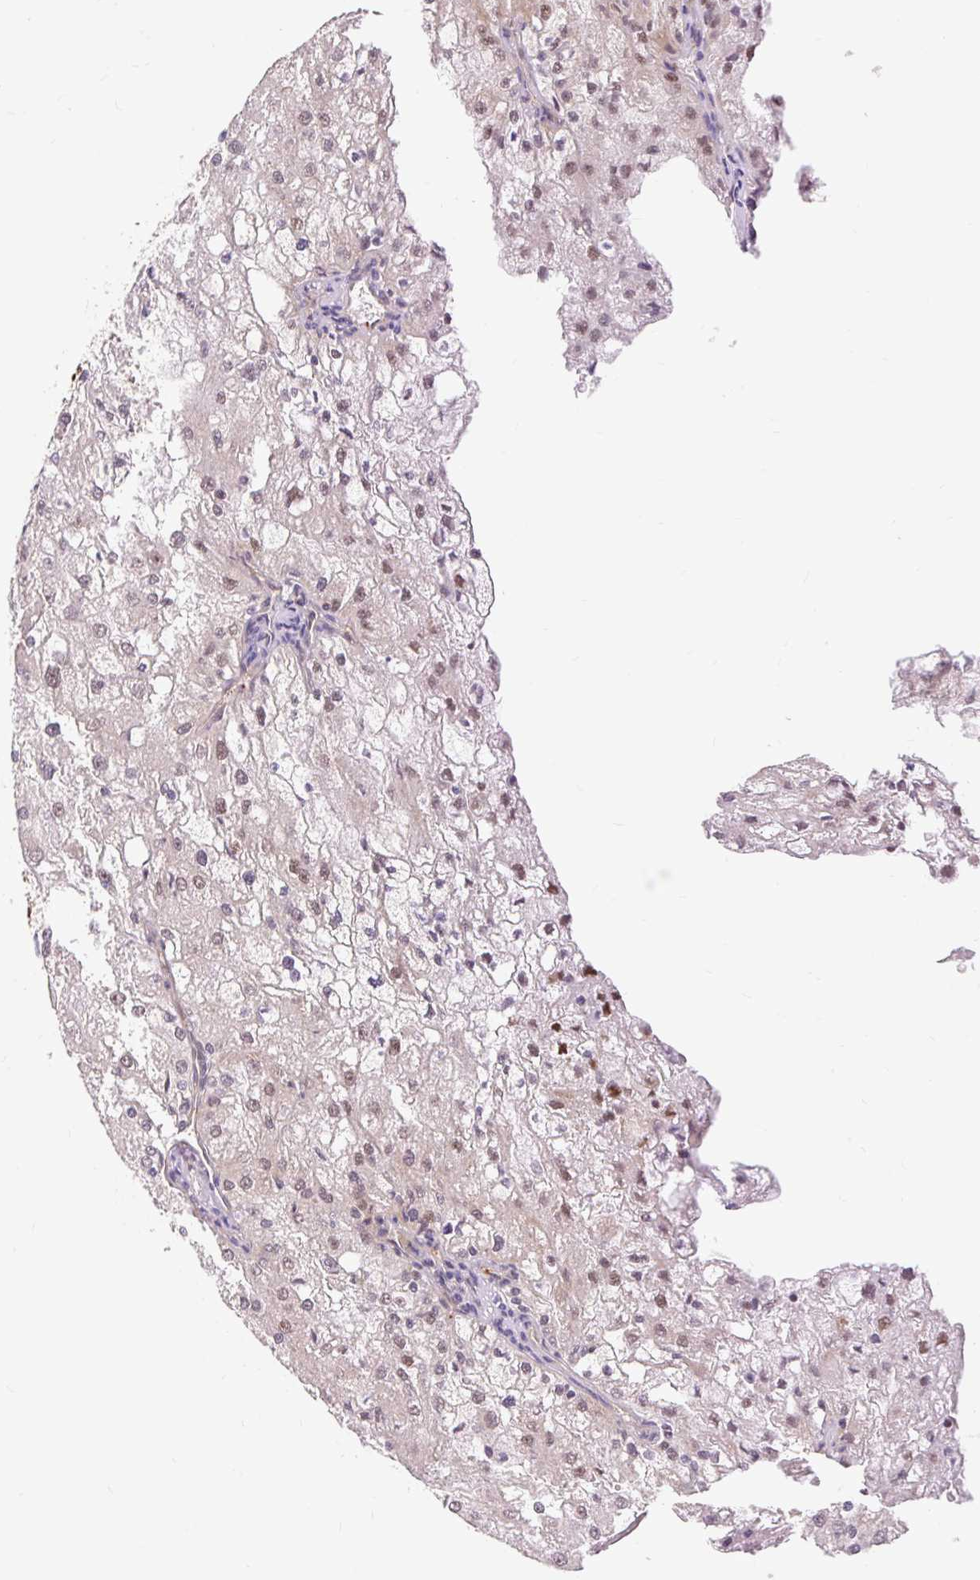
{"staining": {"intensity": "weak", "quantity": "25%-75%", "location": "nuclear"}, "tissue": "renal cancer", "cell_type": "Tumor cells", "image_type": "cancer", "snomed": [{"axis": "morphology", "description": "Adenocarcinoma, NOS"}, {"axis": "topography", "description": "Kidney"}], "caption": "The image displays staining of renal cancer, revealing weak nuclear protein staining (brown color) within tumor cells.", "gene": "MECOM", "patient": {"sex": "female", "age": 74}}